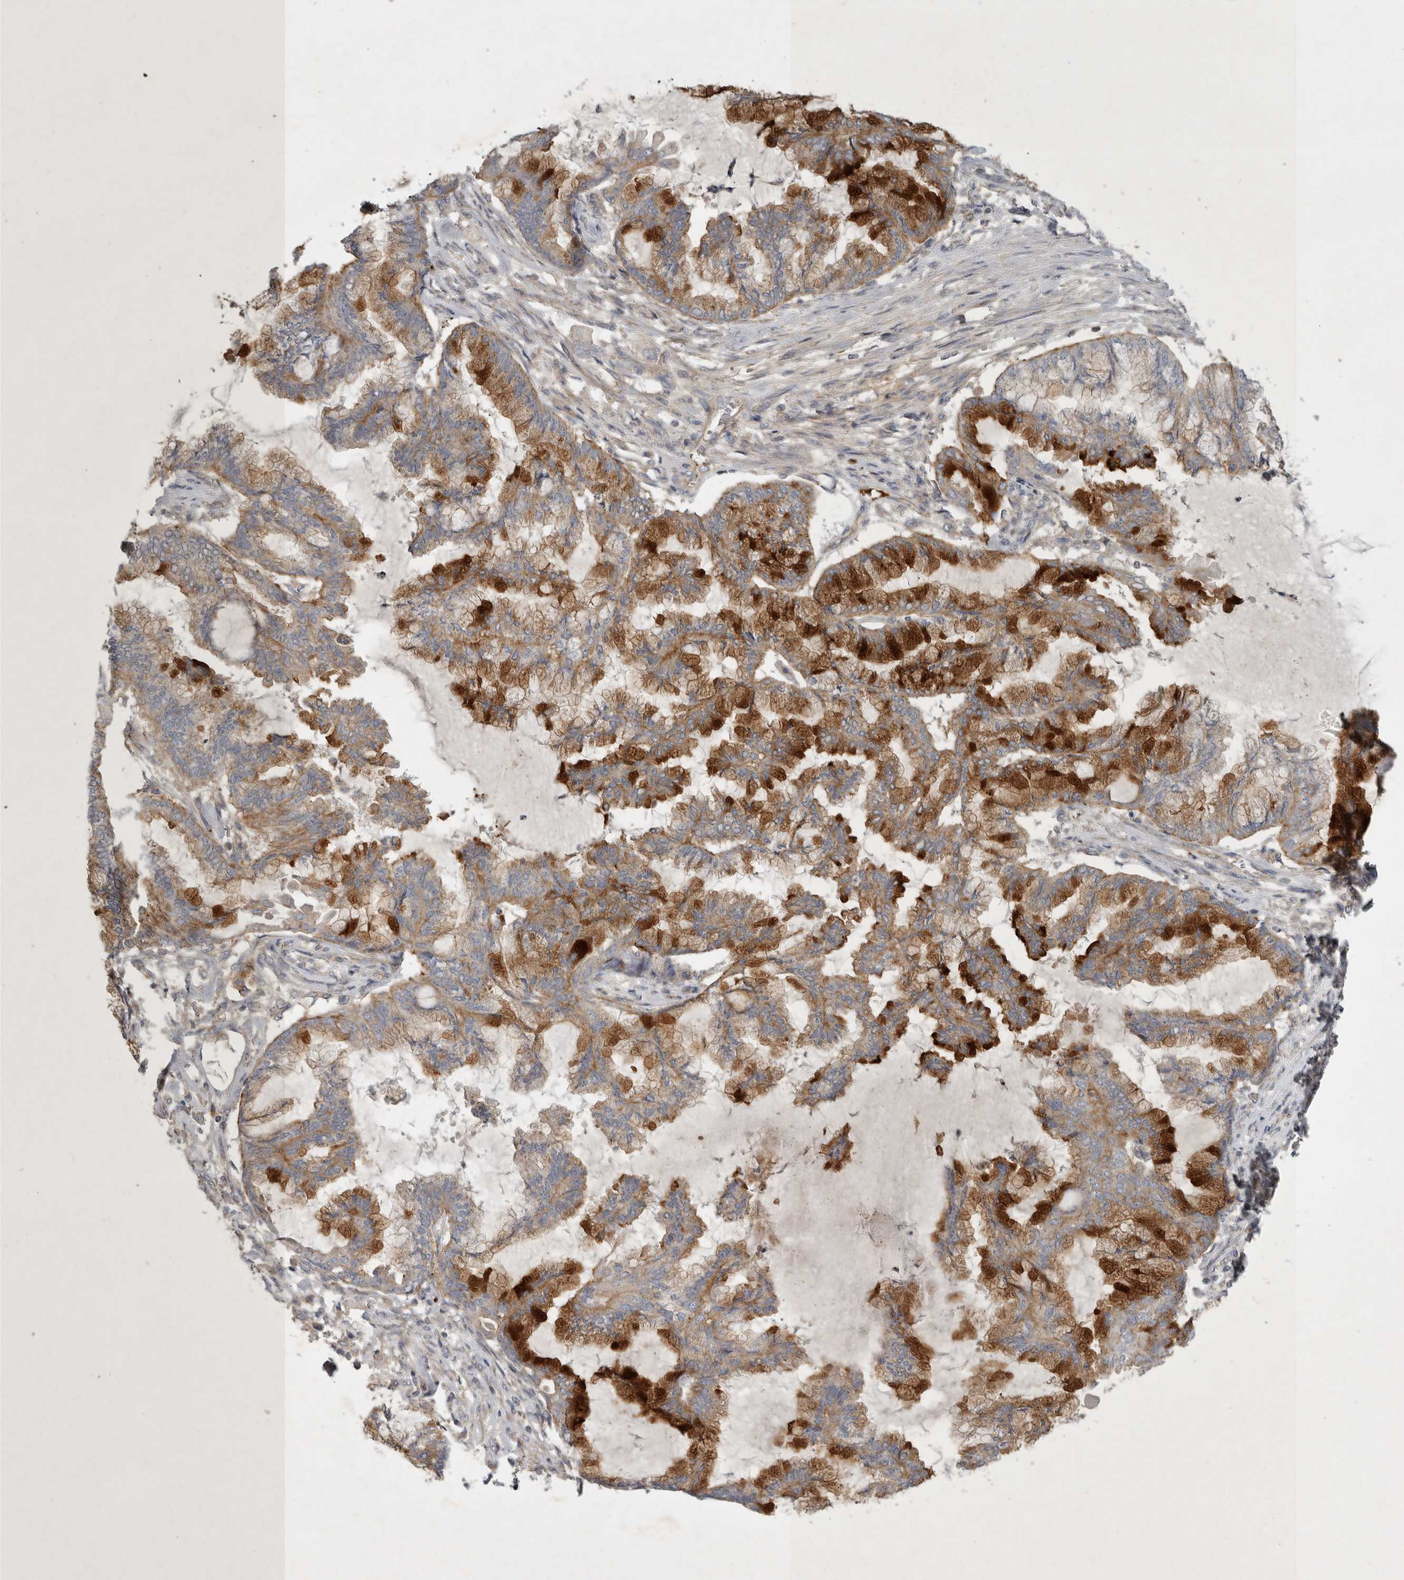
{"staining": {"intensity": "strong", "quantity": "25%-75%", "location": "cytoplasmic/membranous"}, "tissue": "endometrial cancer", "cell_type": "Tumor cells", "image_type": "cancer", "snomed": [{"axis": "morphology", "description": "Adenocarcinoma, NOS"}, {"axis": "topography", "description": "Endometrium"}], "caption": "Adenocarcinoma (endometrial) stained for a protein (brown) displays strong cytoplasmic/membranous positive expression in about 25%-75% of tumor cells.", "gene": "MLPH", "patient": {"sex": "female", "age": 86}}